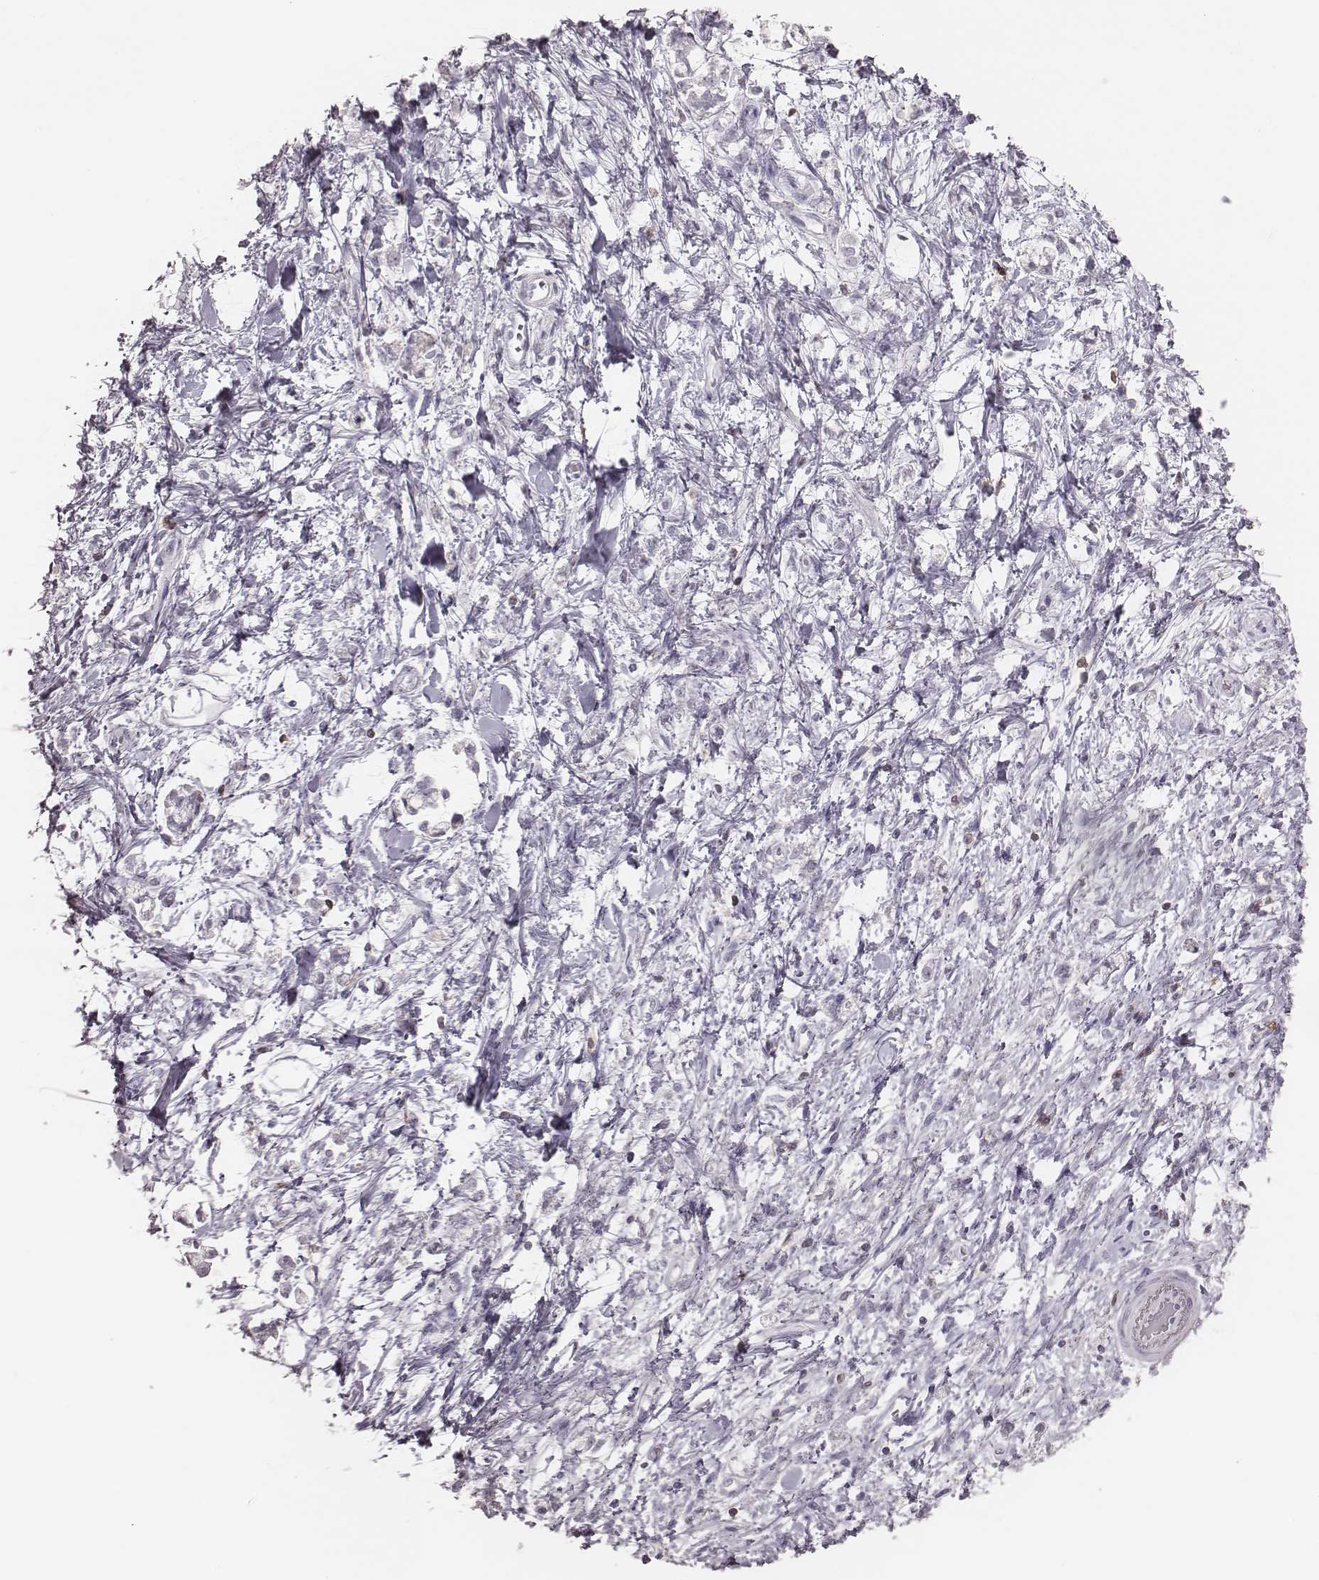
{"staining": {"intensity": "negative", "quantity": "none", "location": "none"}, "tissue": "stomach cancer", "cell_type": "Tumor cells", "image_type": "cancer", "snomed": [{"axis": "morphology", "description": "Adenocarcinoma, NOS"}, {"axis": "topography", "description": "Stomach"}], "caption": "The micrograph exhibits no significant expression in tumor cells of stomach cancer.", "gene": "PDCD1", "patient": {"sex": "female", "age": 60}}